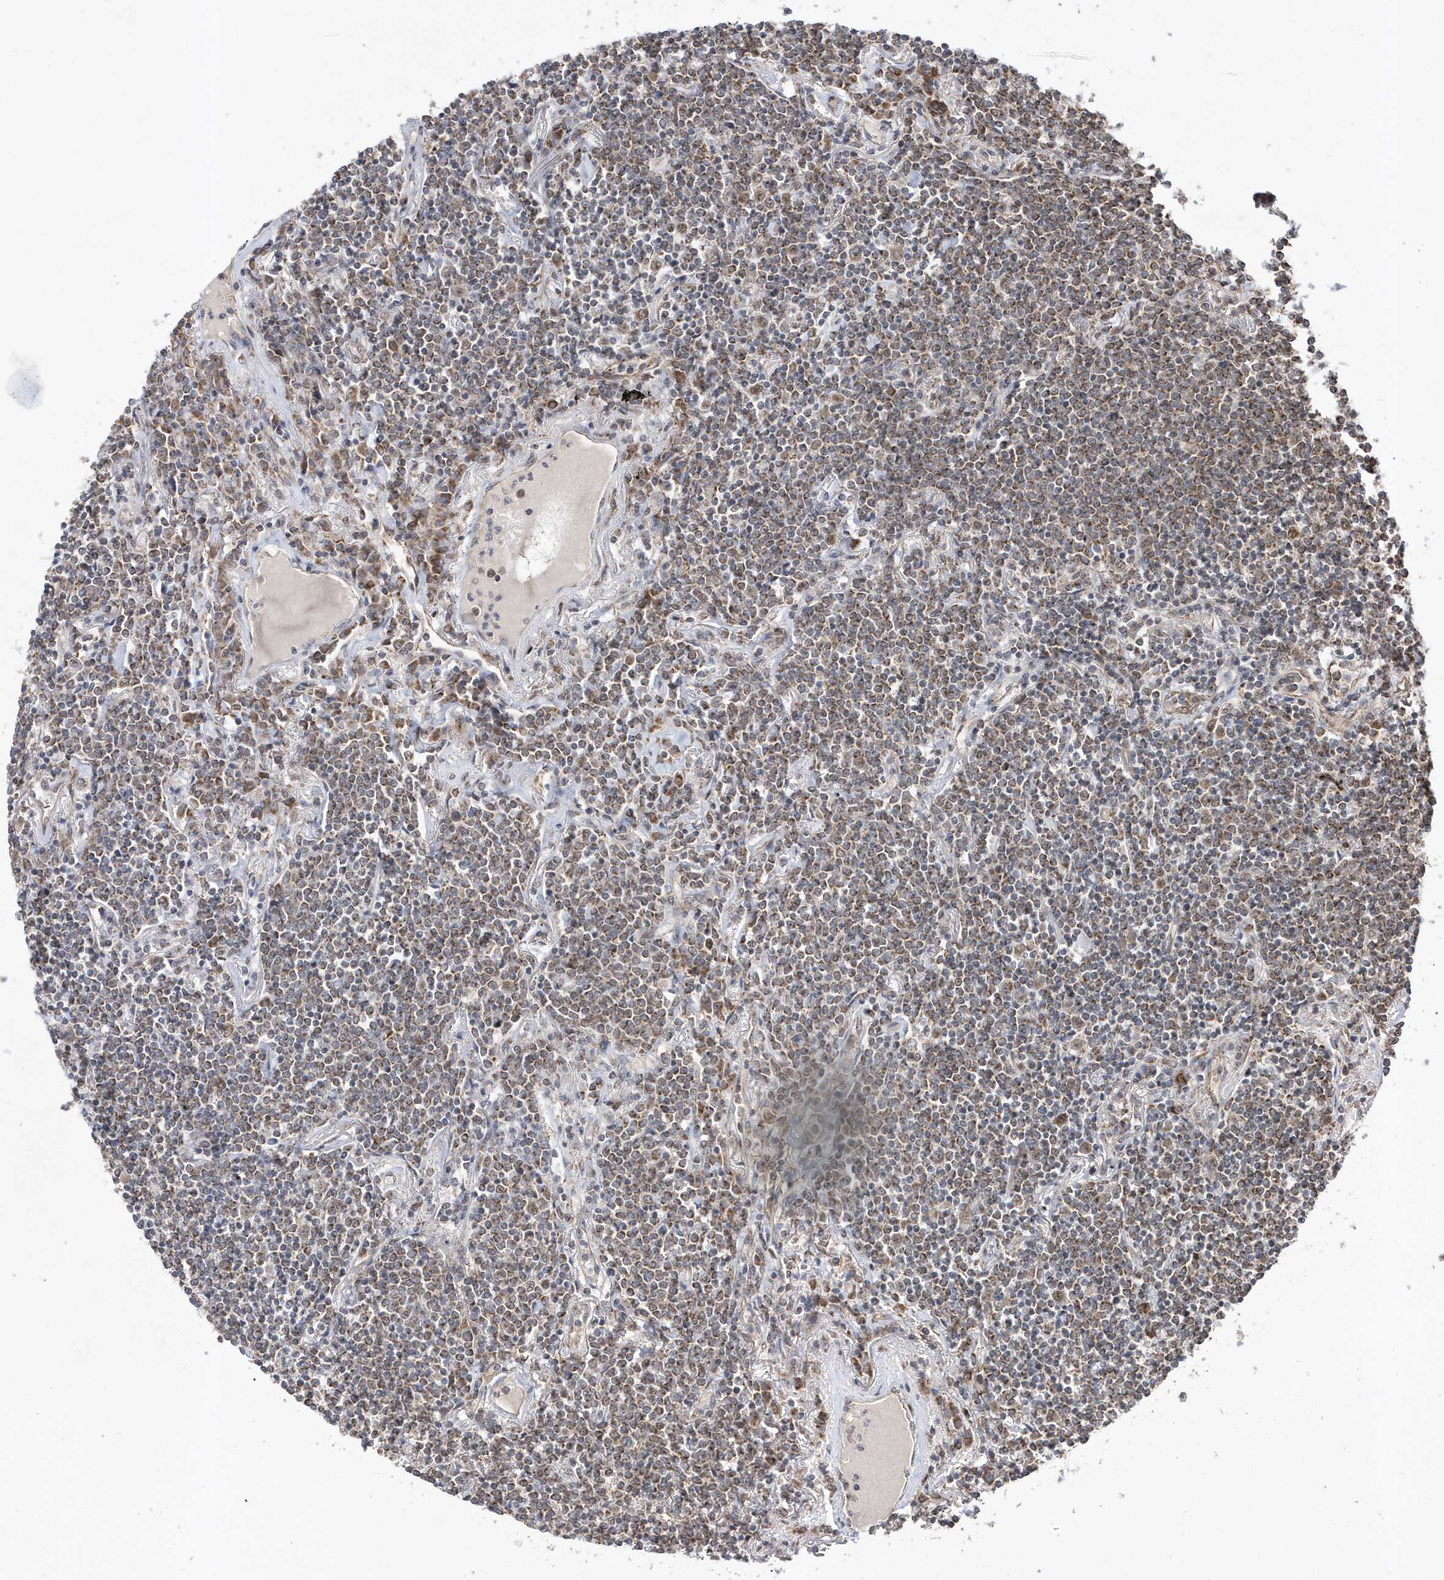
{"staining": {"intensity": "weak", "quantity": "25%-75%", "location": "cytoplasmic/membranous"}, "tissue": "lymphoma", "cell_type": "Tumor cells", "image_type": "cancer", "snomed": [{"axis": "morphology", "description": "Malignant lymphoma, non-Hodgkin's type, Low grade"}, {"axis": "topography", "description": "Lung"}], "caption": "Approximately 25%-75% of tumor cells in malignant lymphoma, non-Hodgkin's type (low-grade) show weak cytoplasmic/membranous protein staining as visualized by brown immunohistochemical staining.", "gene": "DALRD3", "patient": {"sex": "female", "age": 71}}